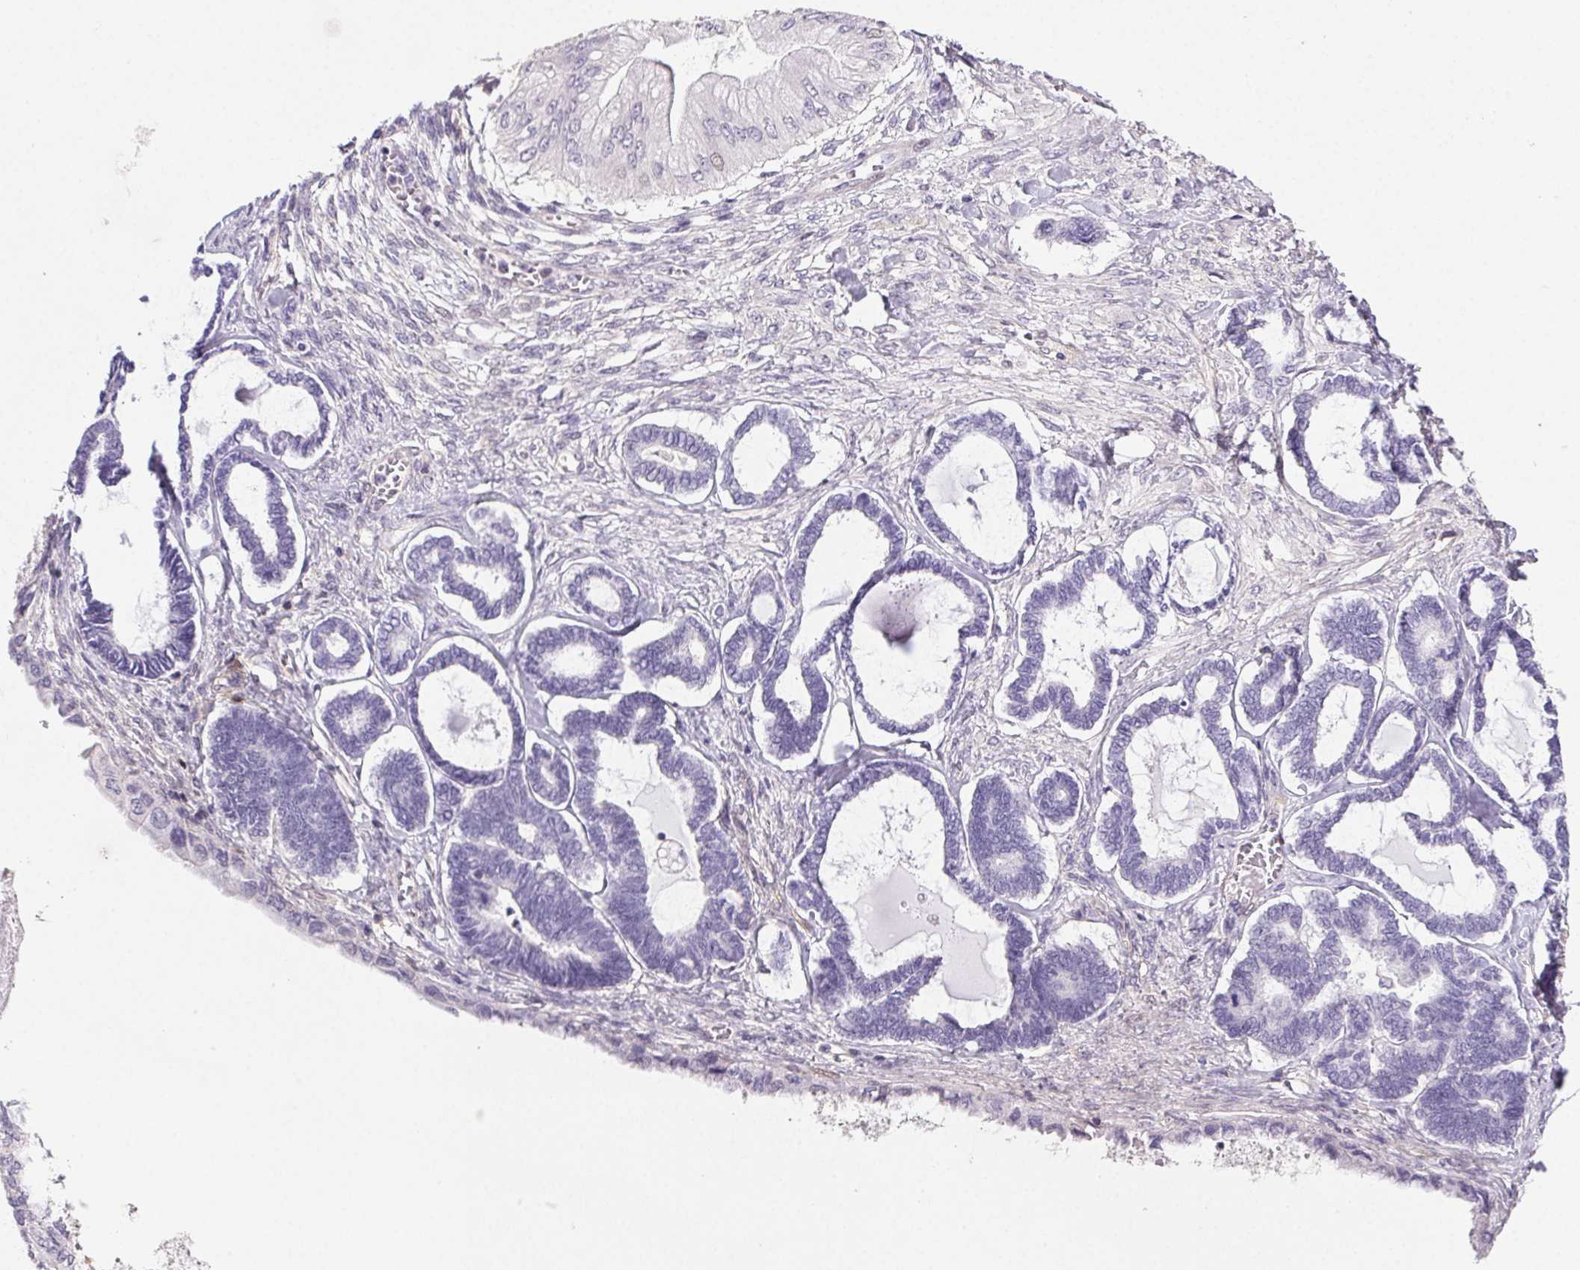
{"staining": {"intensity": "negative", "quantity": "none", "location": "none"}, "tissue": "ovarian cancer", "cell_type": "Tumor cells", "image_type": "cancer", "snomed": [{"axis": "morphology", "description": "Carcinoma, endometroid"}, {"axis": "topography", "description": "Ovary"}], "caption": "Immunohistochemistry image of neoplastic tissue: human ovarian endometroid carcinoma stained with DAB shows no significant protein staining in tumor cells.", "gene": "GBP1", "patient": {"sex": "female", "age": 70}}